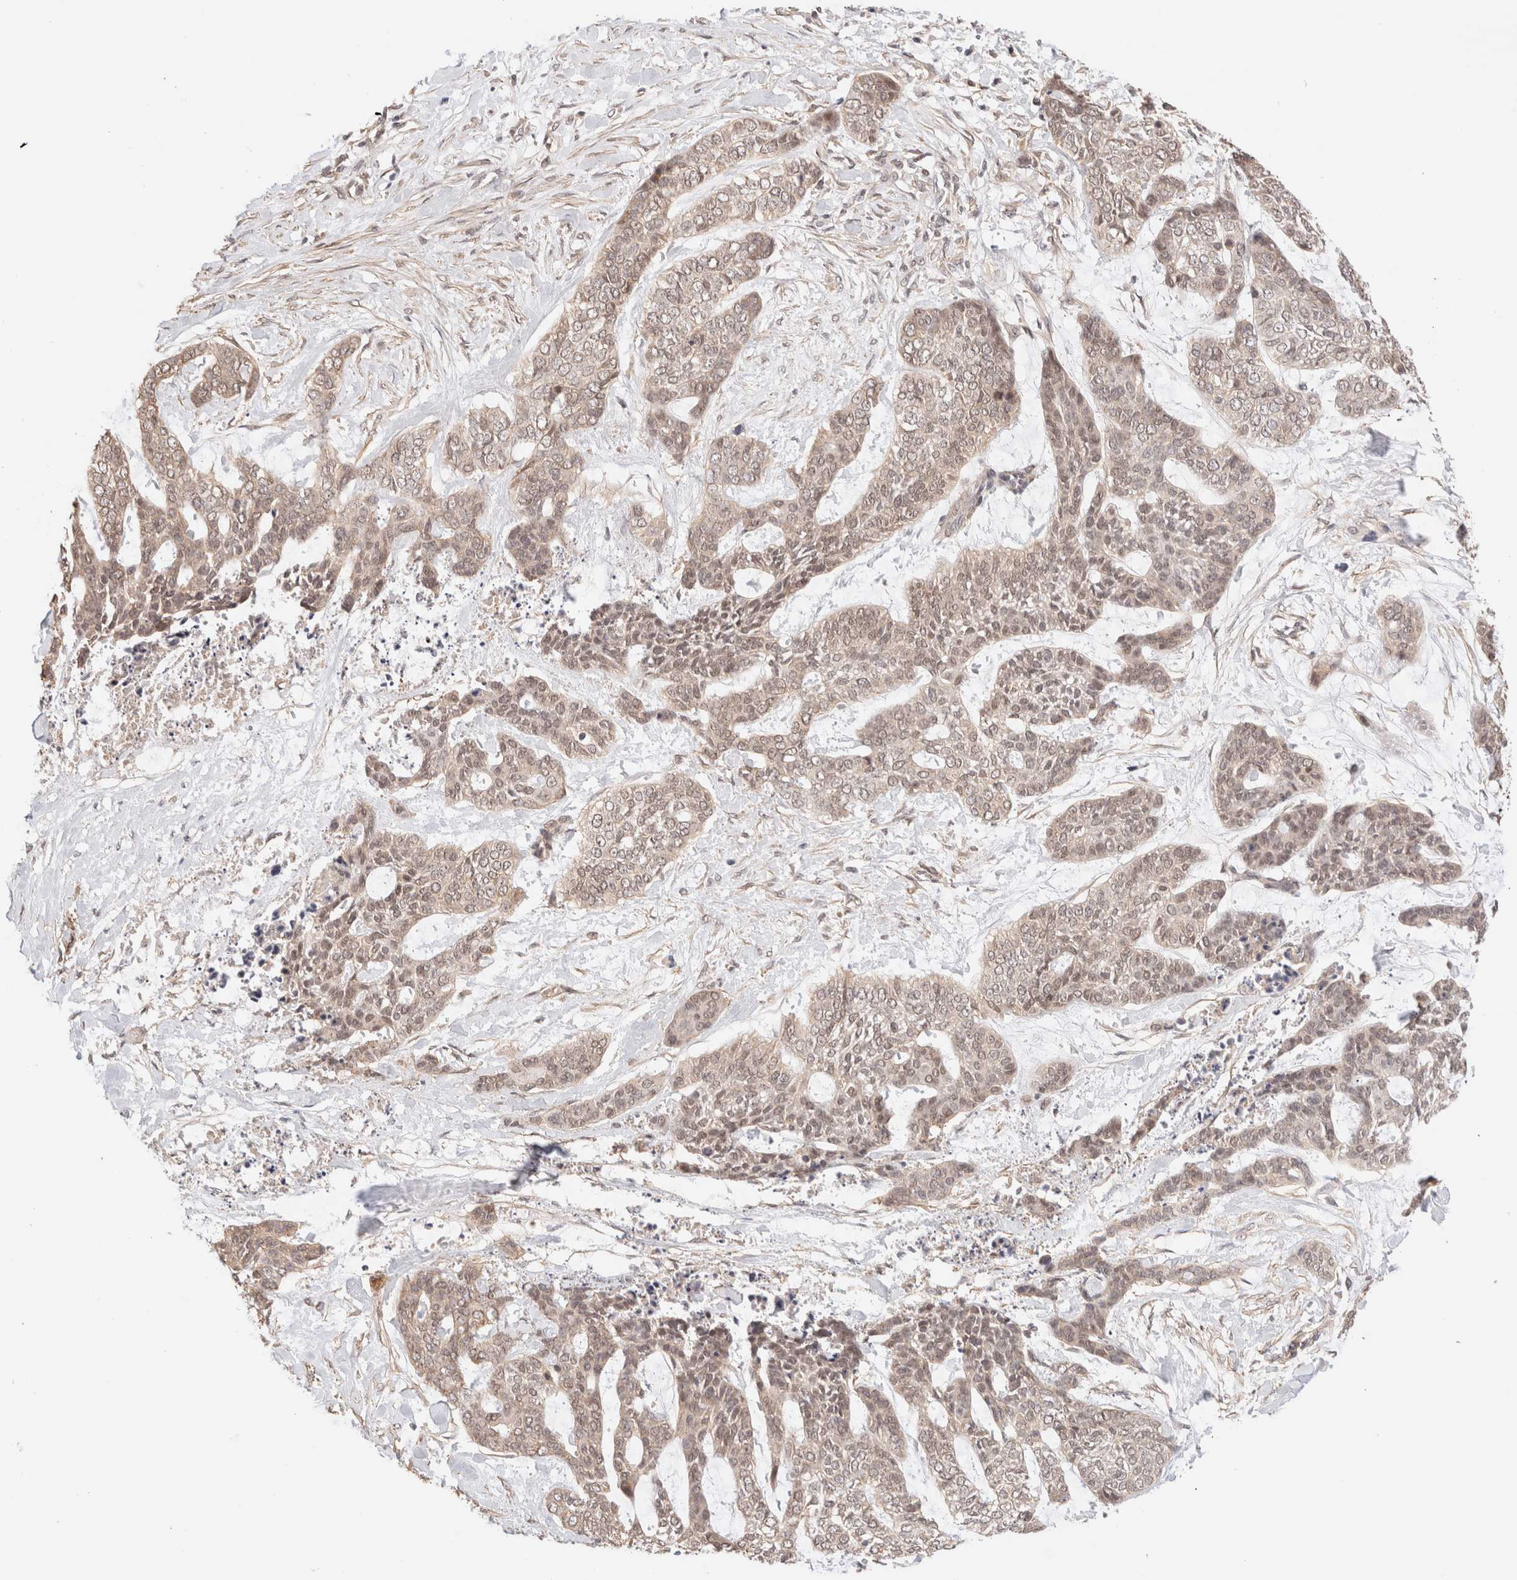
{"staining": {"intensity": "weak", "quantity": ">75%", "location": "cytoplasmic/membranous,nuclear"}, "tissue": "skin cancer", "cell_type": "Tumor cells", "image_type": "cancer", "snomed": [{"axis": "morphology", "description": "Basal cell carcinoma"}, {"axis": "topography", "description": "Skin"}], "caption": "This is a micrograph of immunohistochemistry staining of skin cancer, which shows weak positivity in the cytoplasmic/membranous and nuclear of tumor cells.", "gene": "BRPF3", "patient": {"sex": "female", "age": 64}}